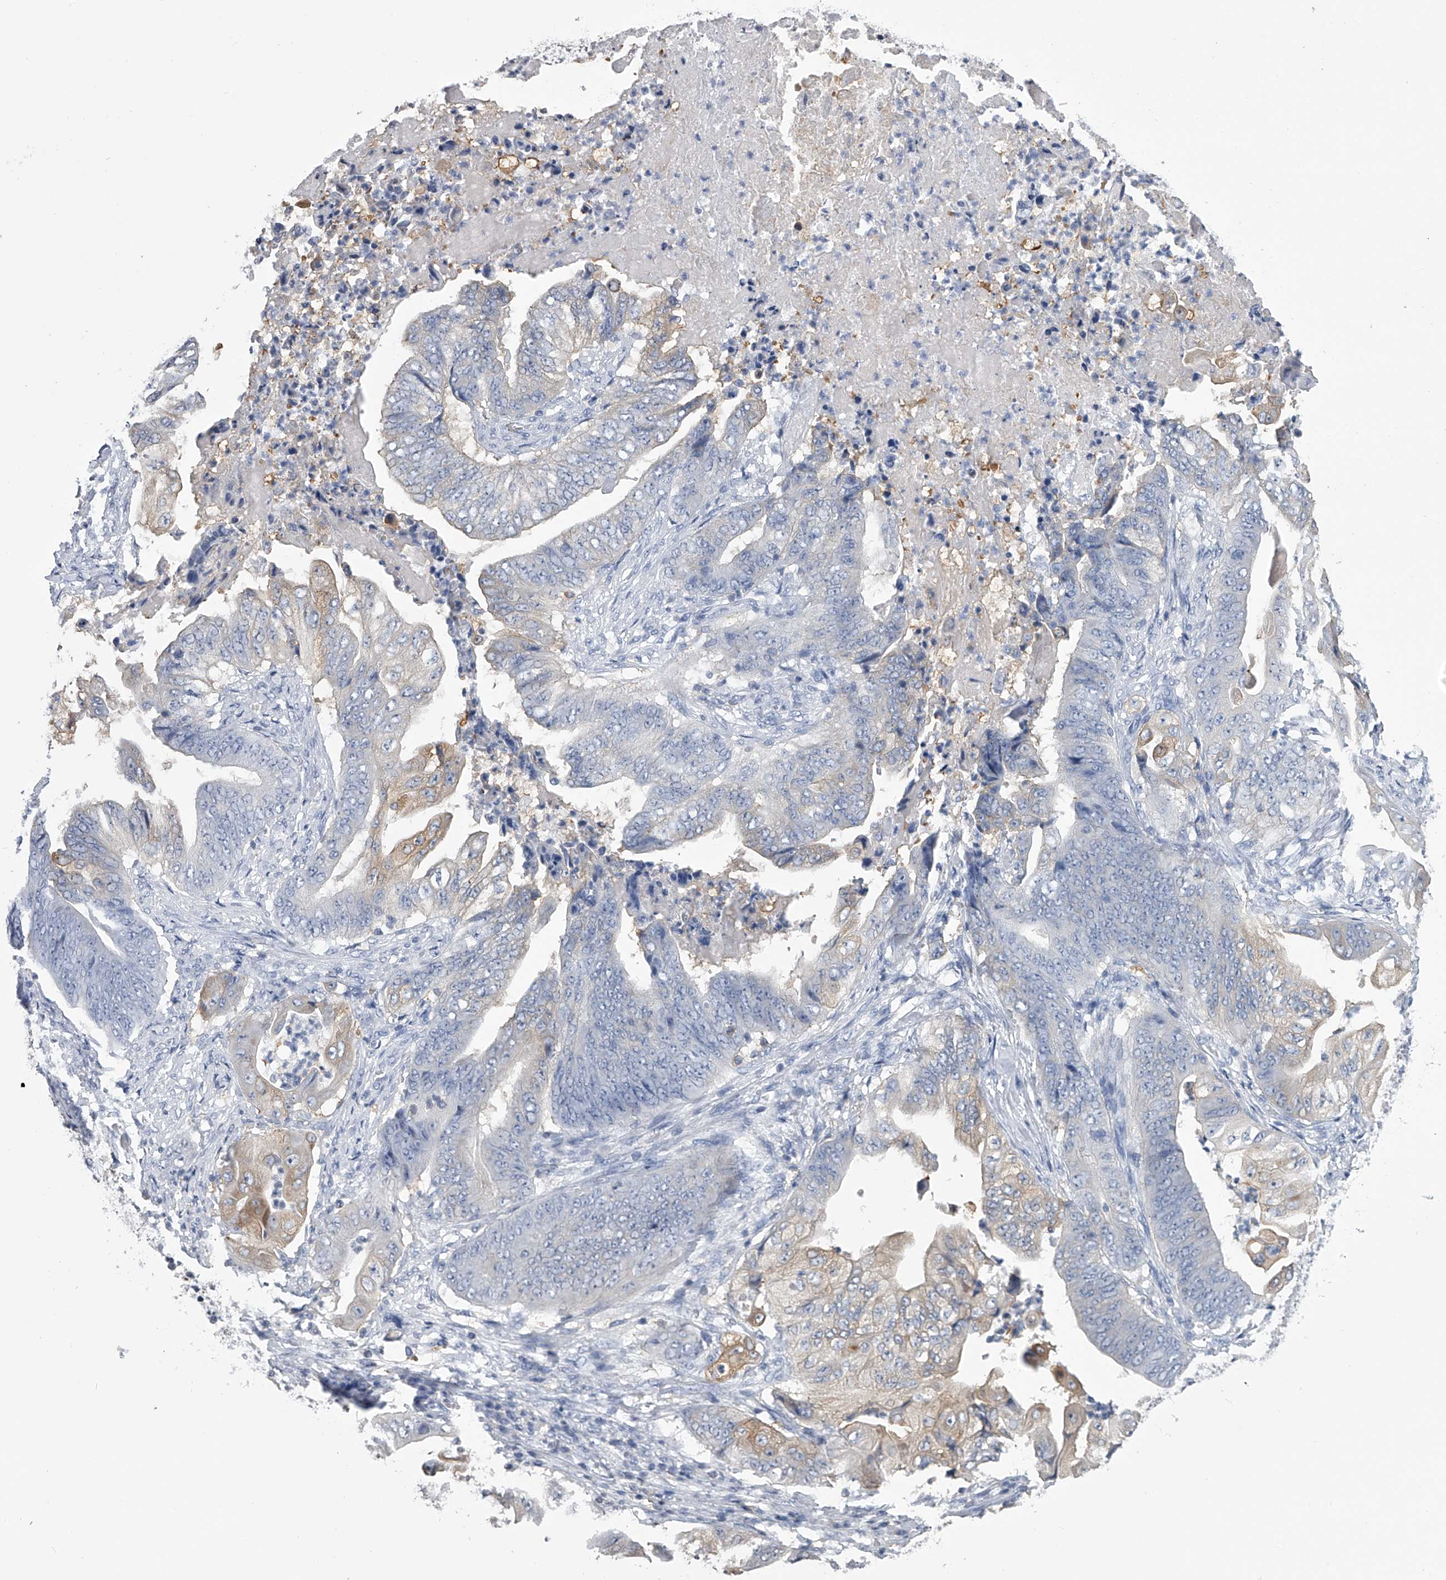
{"staining": {"intensity": "moderate", "quantity": "25%-75%", "location": "cytoplasmic/membranous"}, "tissue": "stomach cancer", "cell_type": "Tumor cells", "image_type": "cancer", "snomed": [{"axis": "morphology", "description": "Adenocarcinoma, NOS"}, {"axis": "topography", "description": "Stomach"}], "caption": "A brown stain labels moderate cytoplasmic/membranous staining of a protein in stomach cancer tumor cells.", "gene": "TASP1", "patient": {"sex": "female", "age": 73}}